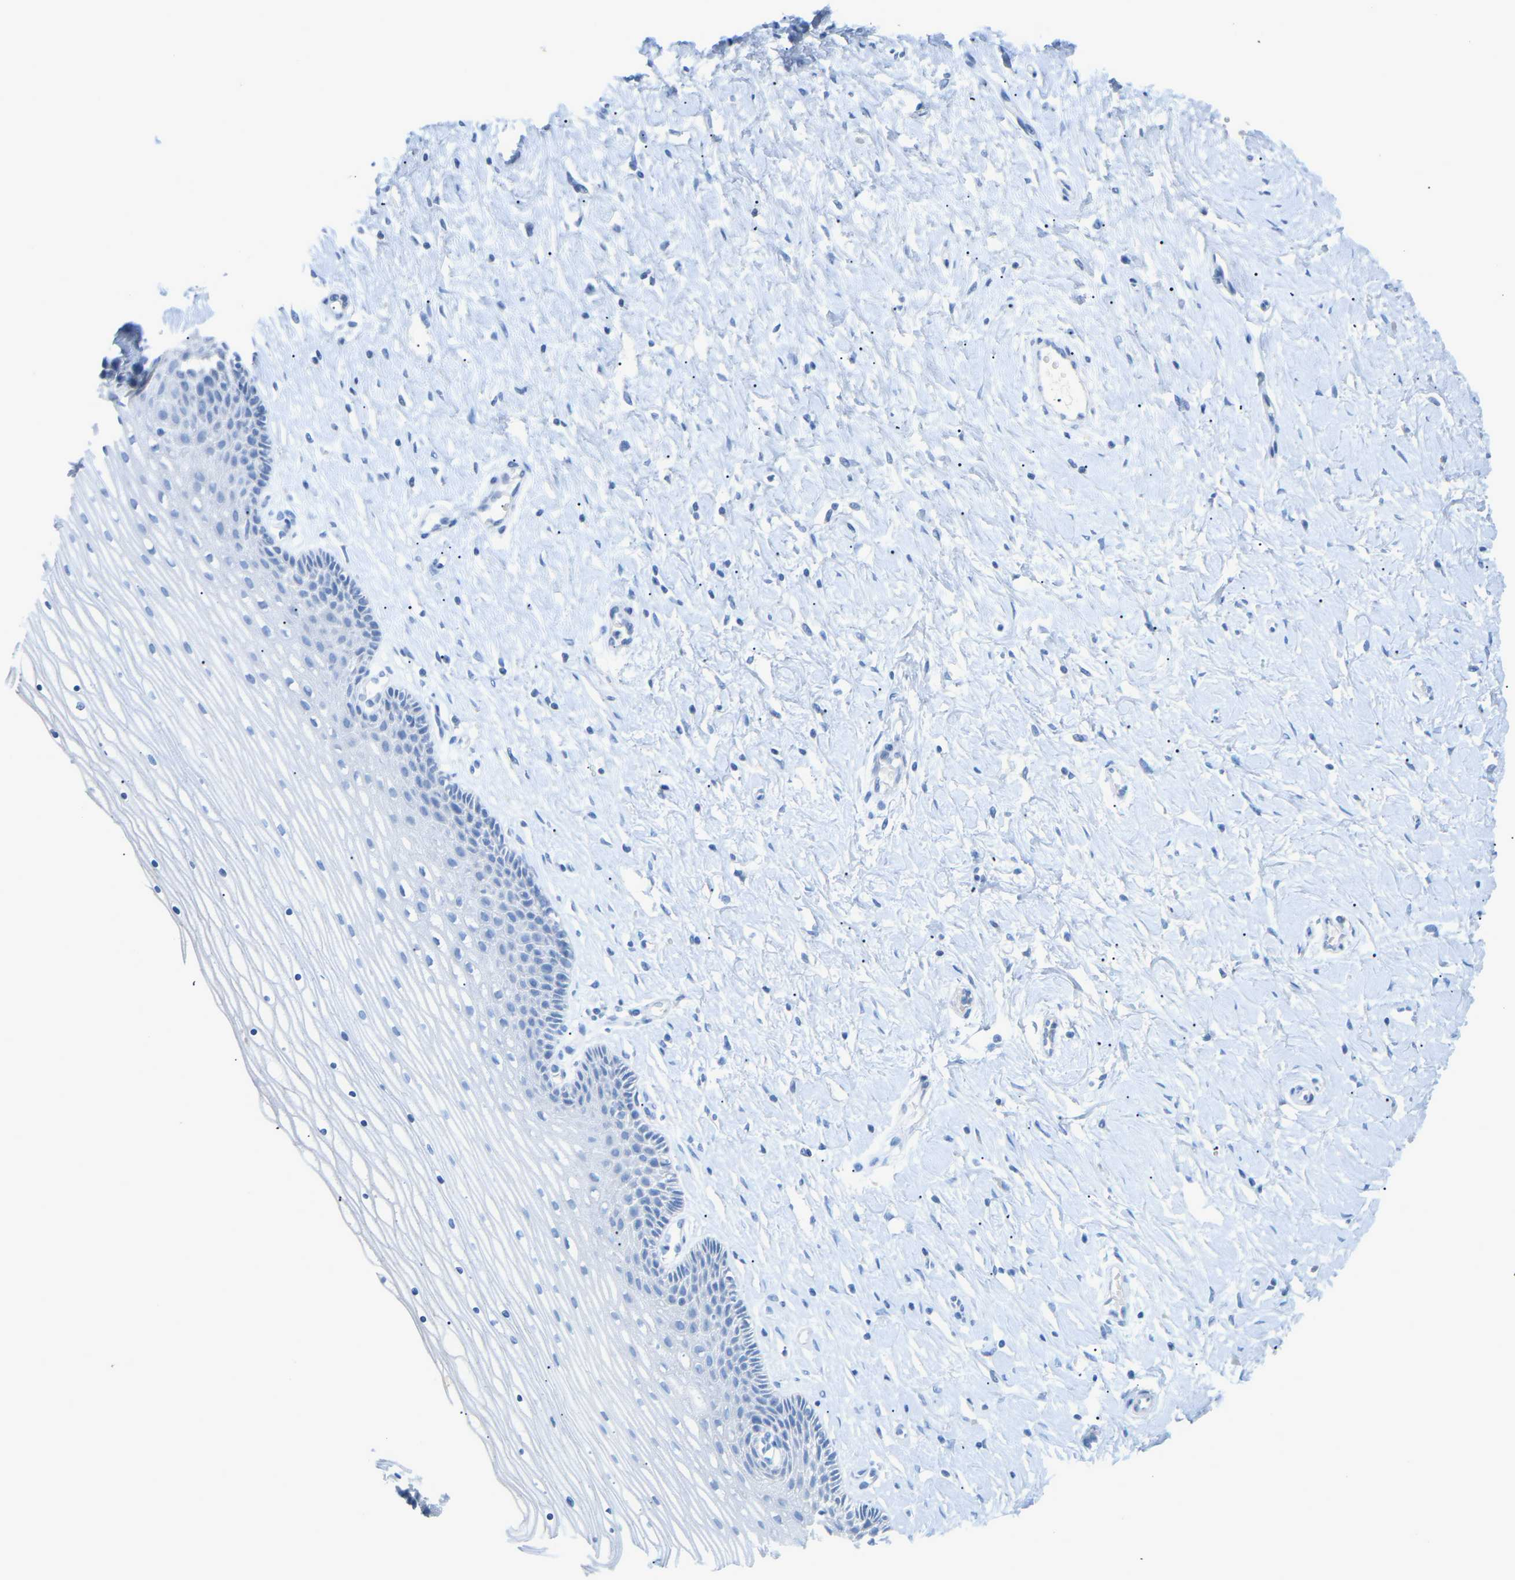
{"staining": {"intensity": "negative", "quantity": "none", "location": "none"}, "tissue": "cervix", "cell_type": "Glandular cells", "image_type": "normal", "snomed": [{"axis": "morphology", "description": "Normal tissue, NOS"}, {"axis": "topography", "description": "Cervix"}], "caption": "Cervix stained for a protein using IHC reveals no expression glandular cells.", "gene": "HBG2", "patient": {"sex": "female", "age": 39}}